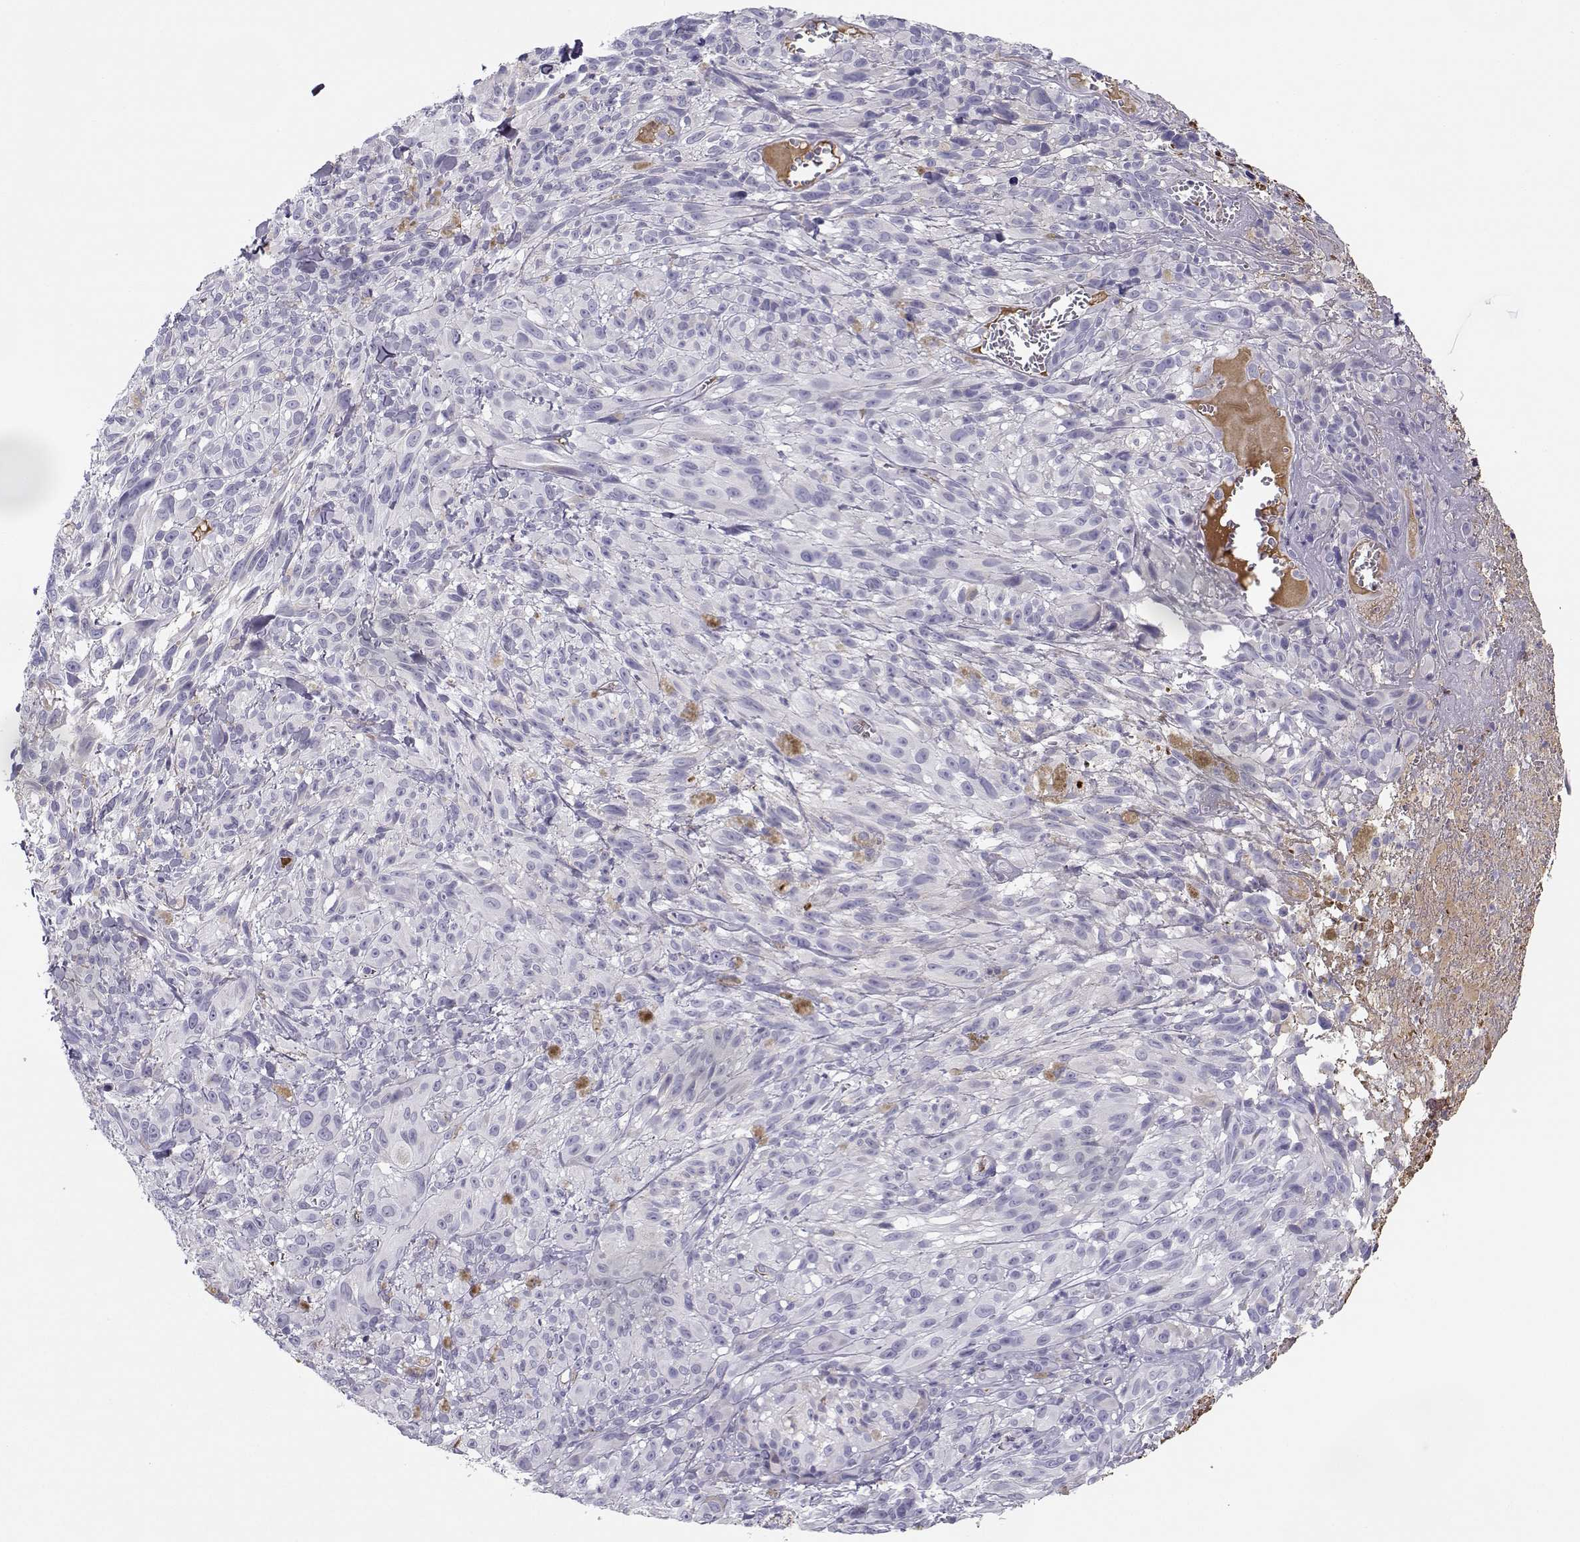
{"staining": {"intensity": "negative", "quantity": "none", "location": "none"}, "tissue": "melanoma", "cell_type": "Tumor cells", "image_type": "cancer", "snomed": [{"axis": "morphology", "description": "Malignant melanoma, NOS"}, {"axis": "topography", "description": "Skin"}], "caption": "Tumor cells show no significant positivity in melanoma.", "gene": "CREB3L3", "patient": {"sex": "male", "age": 83}}